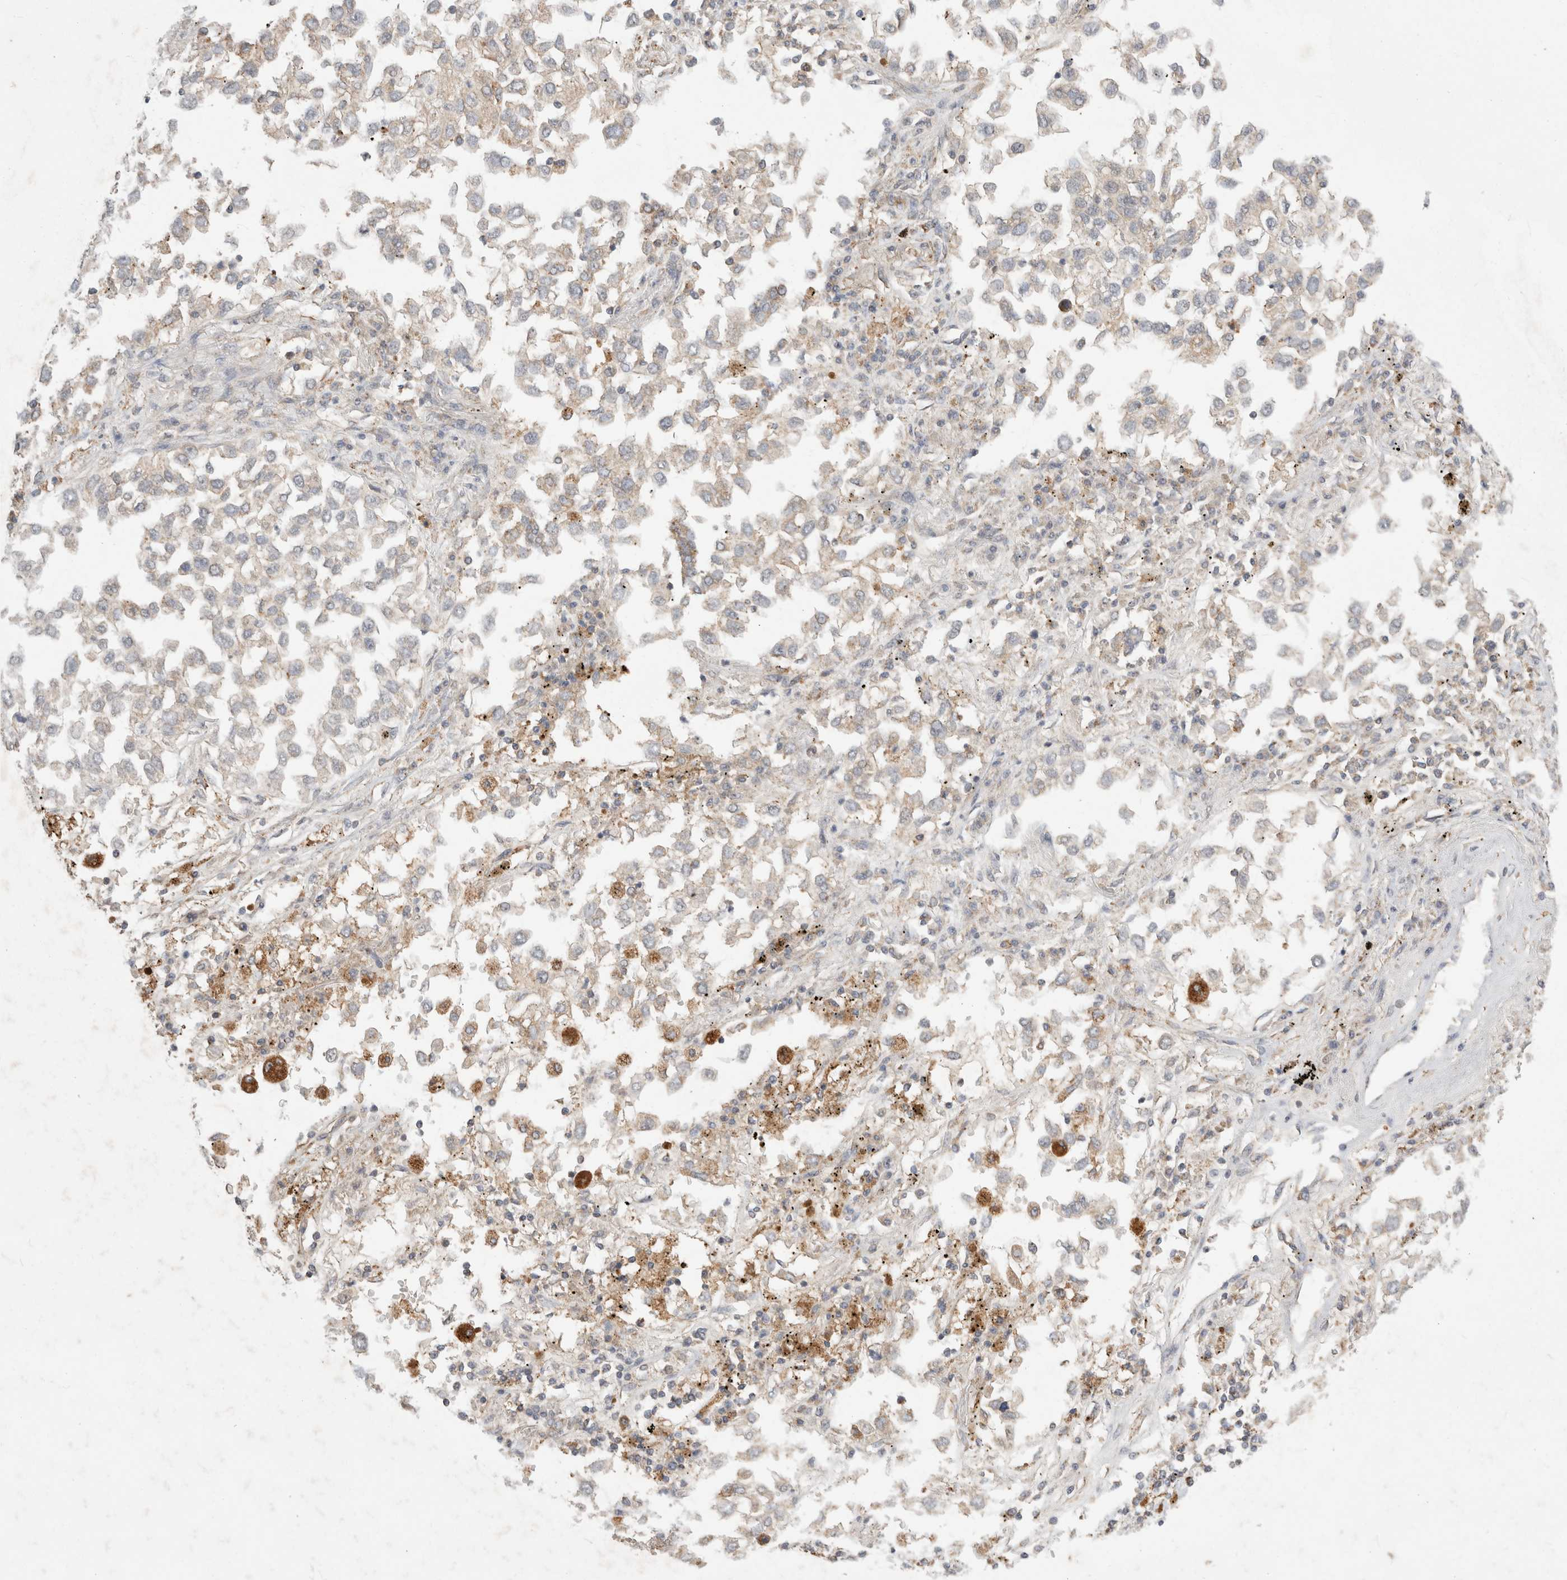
{"staining": {"intensity": "weak", "quantity": "<25%", "location": "cytoplasmic/membranous"}, "tissue": "lung cancer", "cell_type": "Tumor cells", "image_type": "cancer", "snomed": [{"axis": "morphology", "description": "Inflammation, NOS"}, {"axis": "morphology", "description": "Adenocarcinoma, NOS"}, {"axis": "topography", "description": "Lung"}], "caption": "Immunohistochemistry photomicrograph of neoplastic tissue: human lung cancer (adenocarcinoma) stained with DAB (3,3'-diaminobenzidine) reveals no significant protein expression in tumor cells.", "gene": "HROB", "patient": {"sex": "male", "age": 63}}